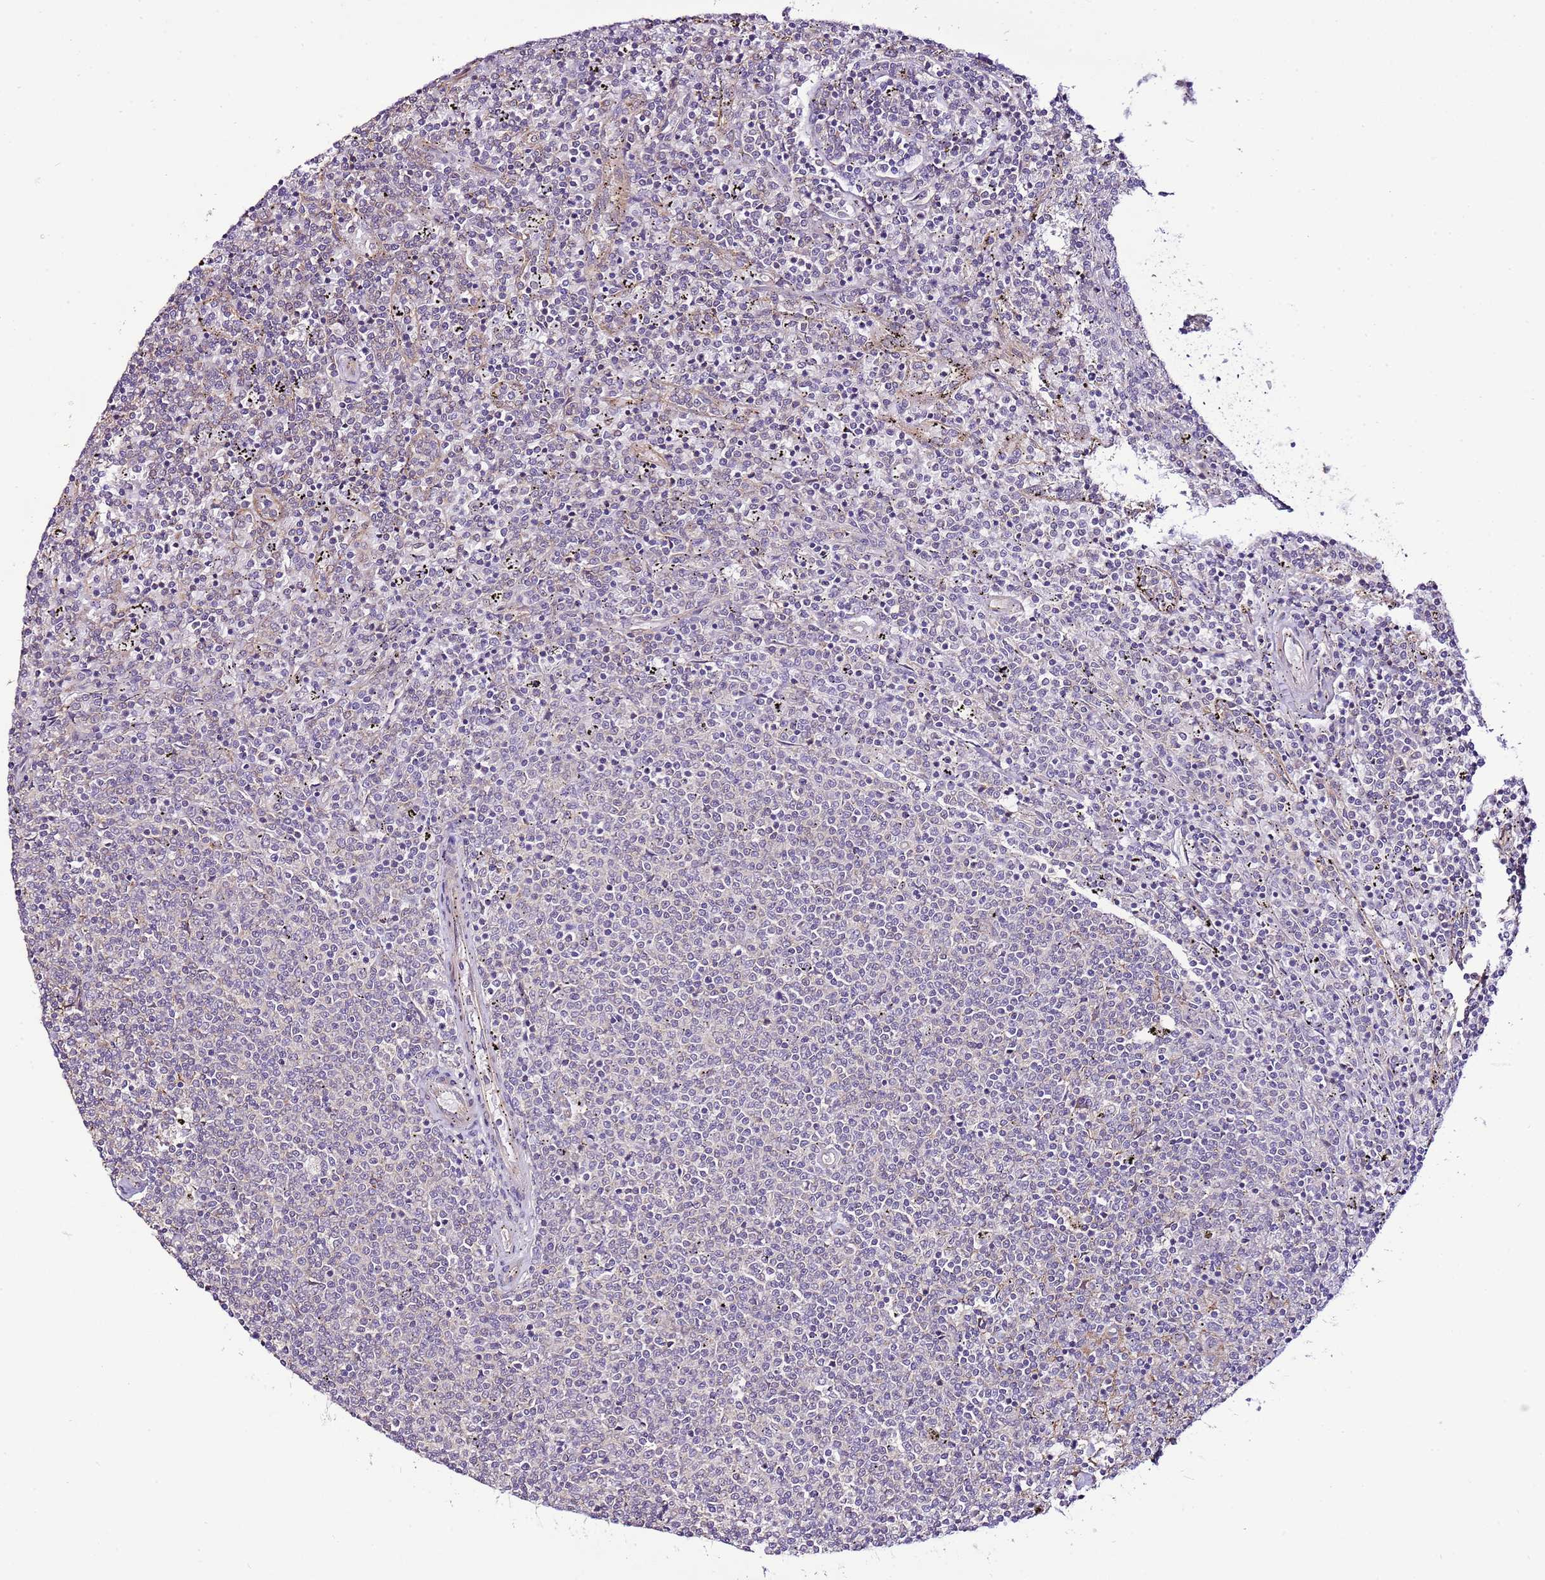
{"staining": {"intensity": "negative", "quantity": "none", "location": "none"}, "tissue": "lymphoma", "cell_type": "Tumor cells", "image_type": "cancer", "snomed": [{"axis": "morphology", "description": "Malignant lymphoma, non-Hodgkin's type, Low grade"}, {"axis": "topography", "description": "Spleen"}], "caption": "Protein analysis of lymphoma shows no significant expression in tumor cells.", "gene": "SCARA3", "patient": {"sex": "female", "age": 50}}